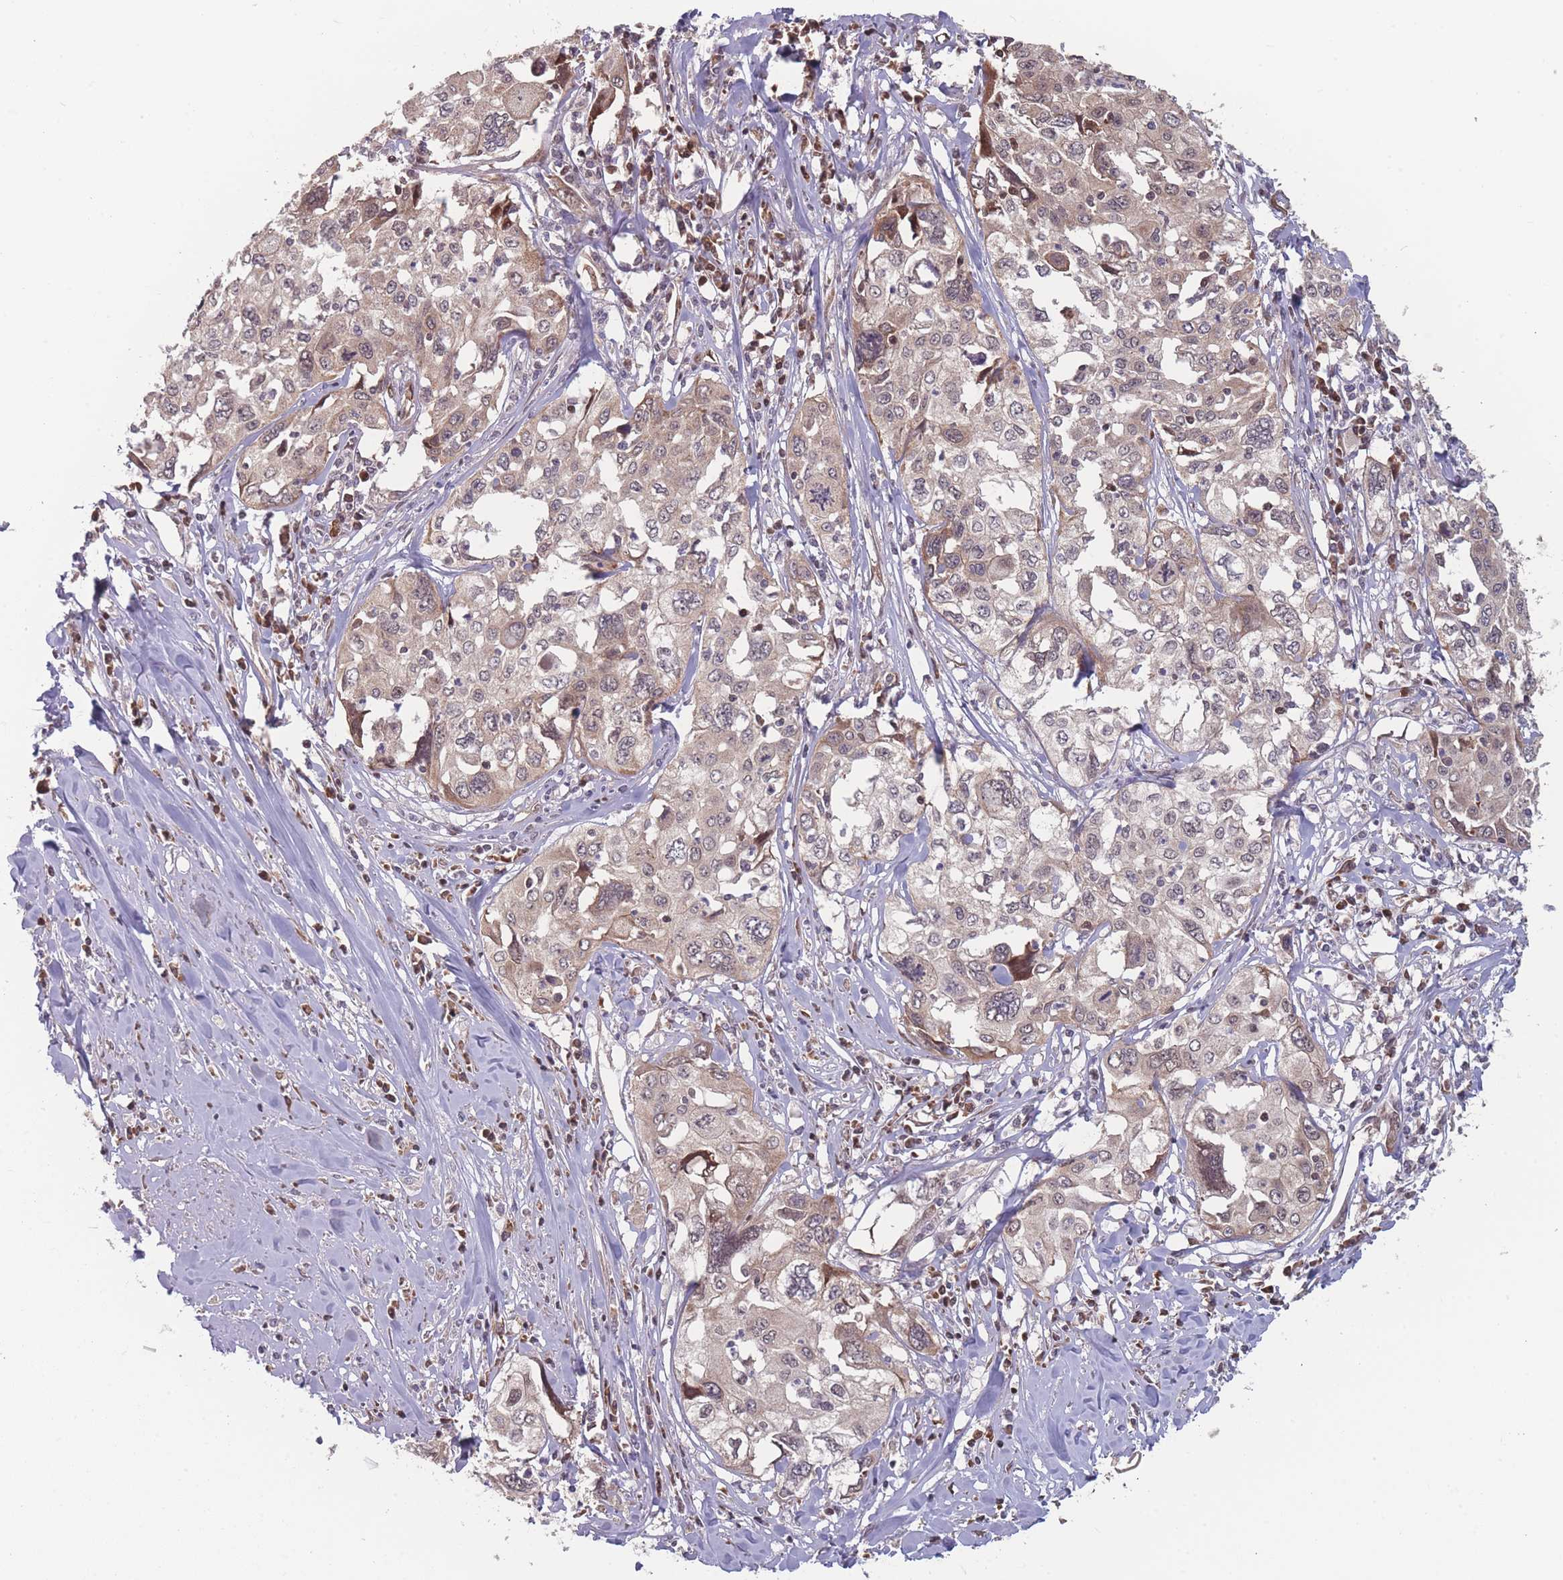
{"staining": {"intensity": "weak", "quantity": "25%-75%", "location": "cytoplasmic/membranous"}, "tissue": "cervical cancer", "cell_type": "Tumor cells", "image_type": "cancer", "snomed": [{"axis": "morphology", "description": "Squamous cell carcinoma, NOS"}, {"axis": "topography", "description": "Cervix"}], "caption": "Protein analysis of cervical cancer tissue displays weak cytoplasmic/membranous expression in about 25%-75% of tumor cells.", "gene": "RPS18", "patient": {"sex": "female", "age": 31}}